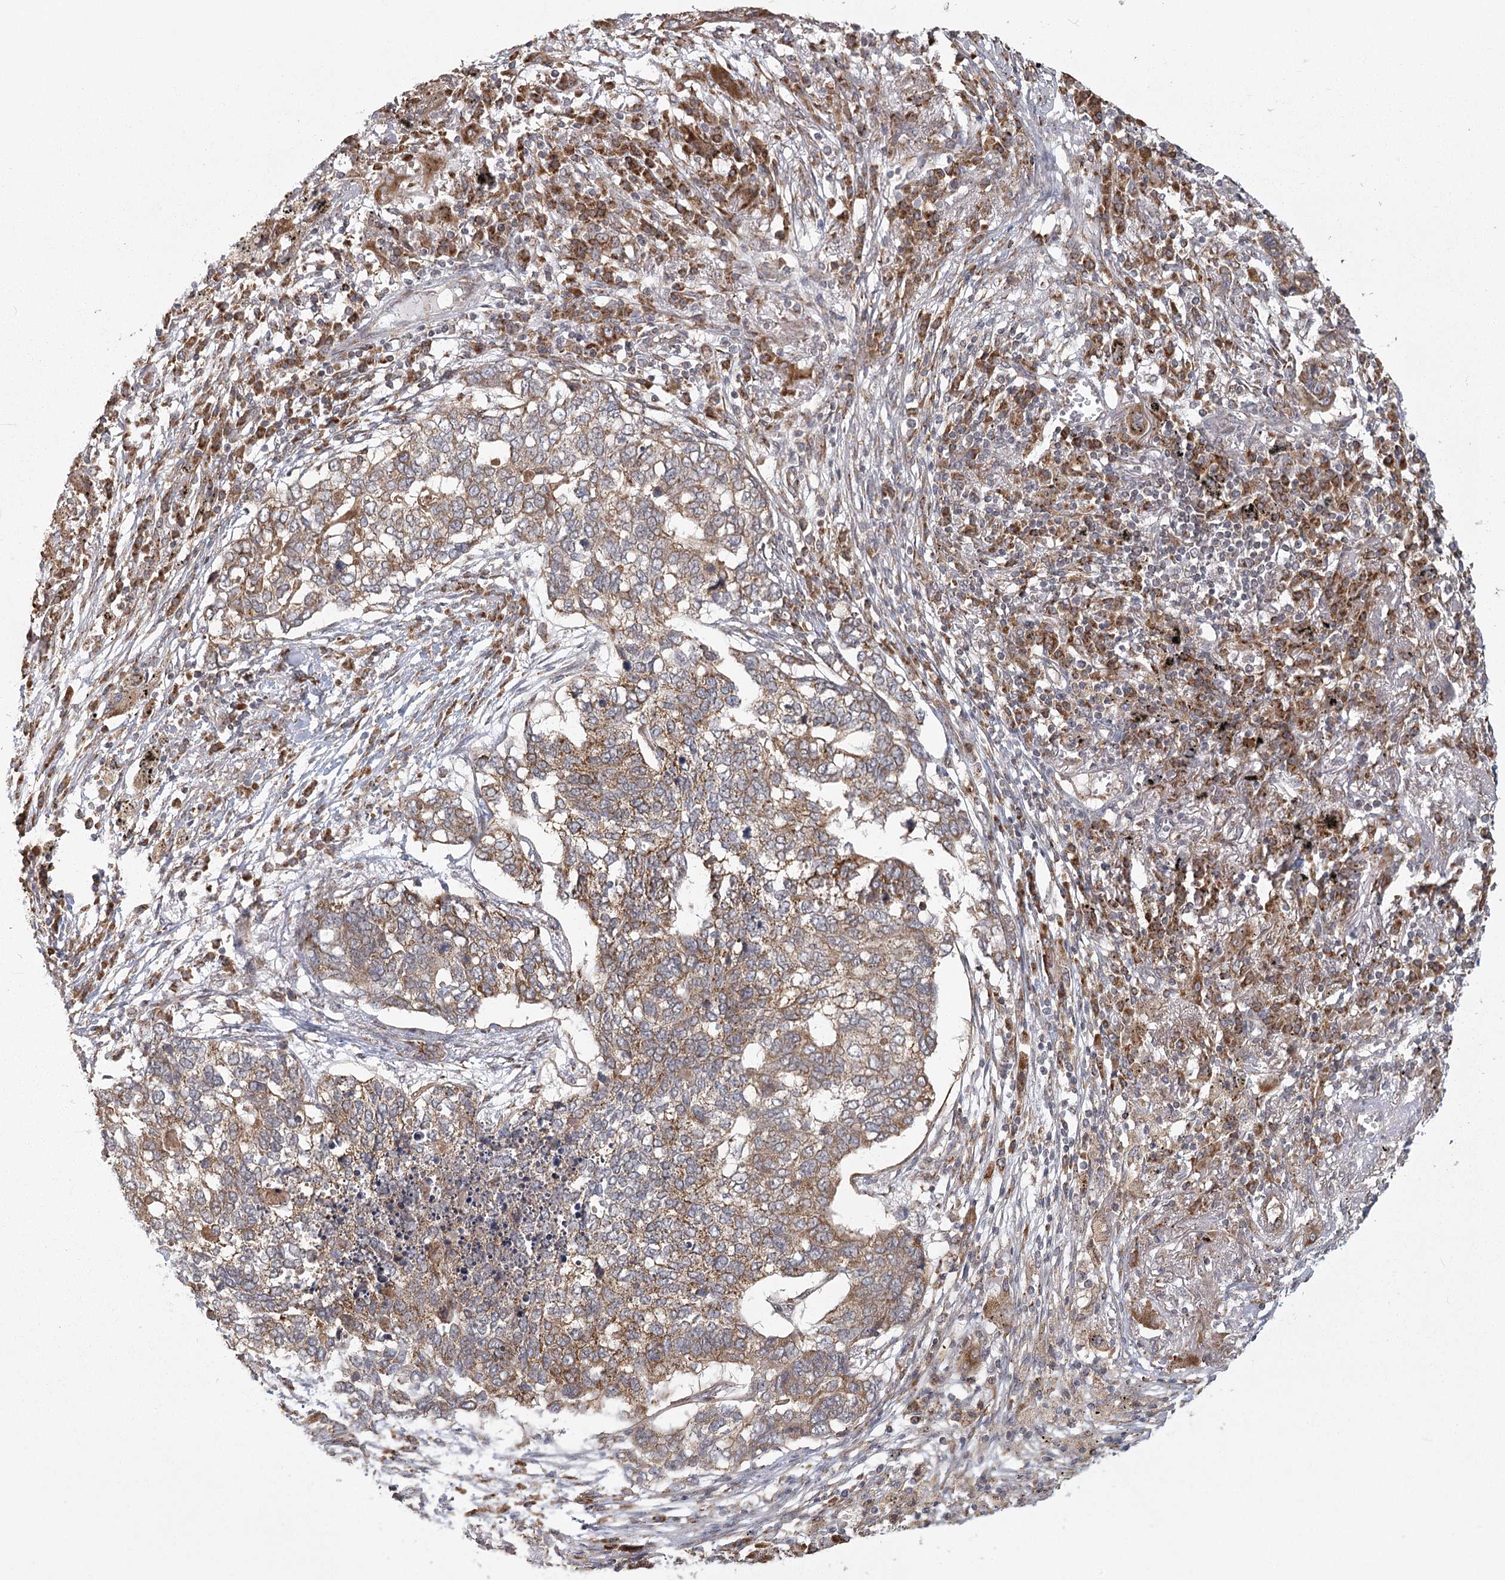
{"staining": {"intensity": "moderate", "quantity": ">75%", "location": "cytoplasmic/membranous"}, "tissue": "lung cancer", "cell_type": "Tumor cells", "image_type": "cancer", "snomed": [{"axis": "morphology", "description": "Squamous cell carcinoma, NOS"}, {"axis": "topography", "description": "Lung"}], "caption": "Protein expression analysis of human squamous cell carcinoma (lung) reveals moderate cytoplasmic/membranous expression in about >75% of tumor cells. (Brightfield microscopy of DAB IHC at high magnification).", "gene": "LACTB", "patient": {"sex": "female", "age": 63}}